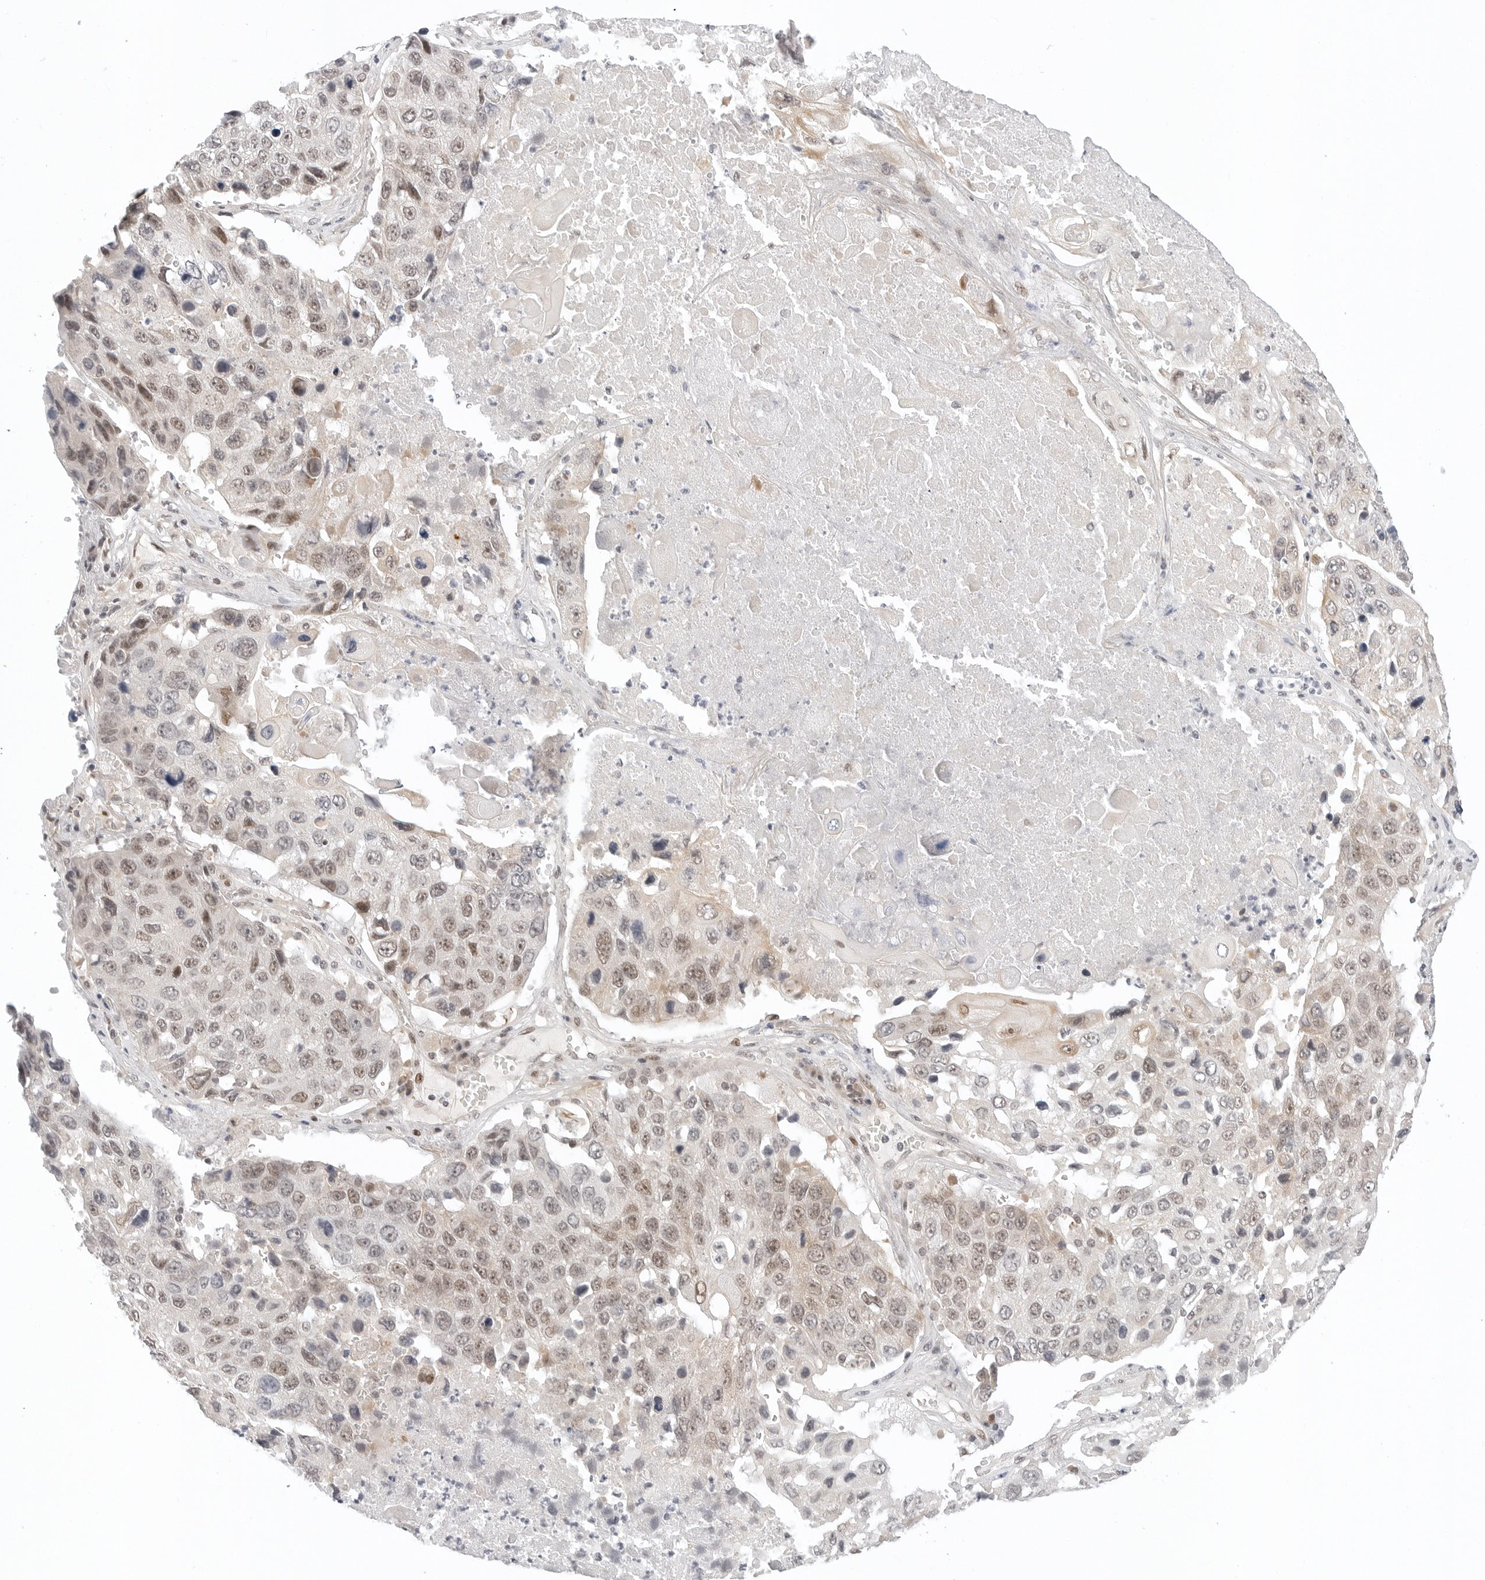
{"staining": {"intensity": "weak", "quantity": ">75%", "location": "nuclear"}, "tissue": "lung cancer", "cell_type": "Tumor cells", "image_type": "cancer", "snomed": [{"axis": "morphology", "description": "Squamous cell carcinoma, NOS"}, {"axis": "topography", "description": "Lung"}], "caption": "Human lung squamous cell carcinoma stained with a protein marker demonstrates weak staining in tumor cells.", "gene": "TSEN2", "patient": {"sex": "male", "age": 61}}